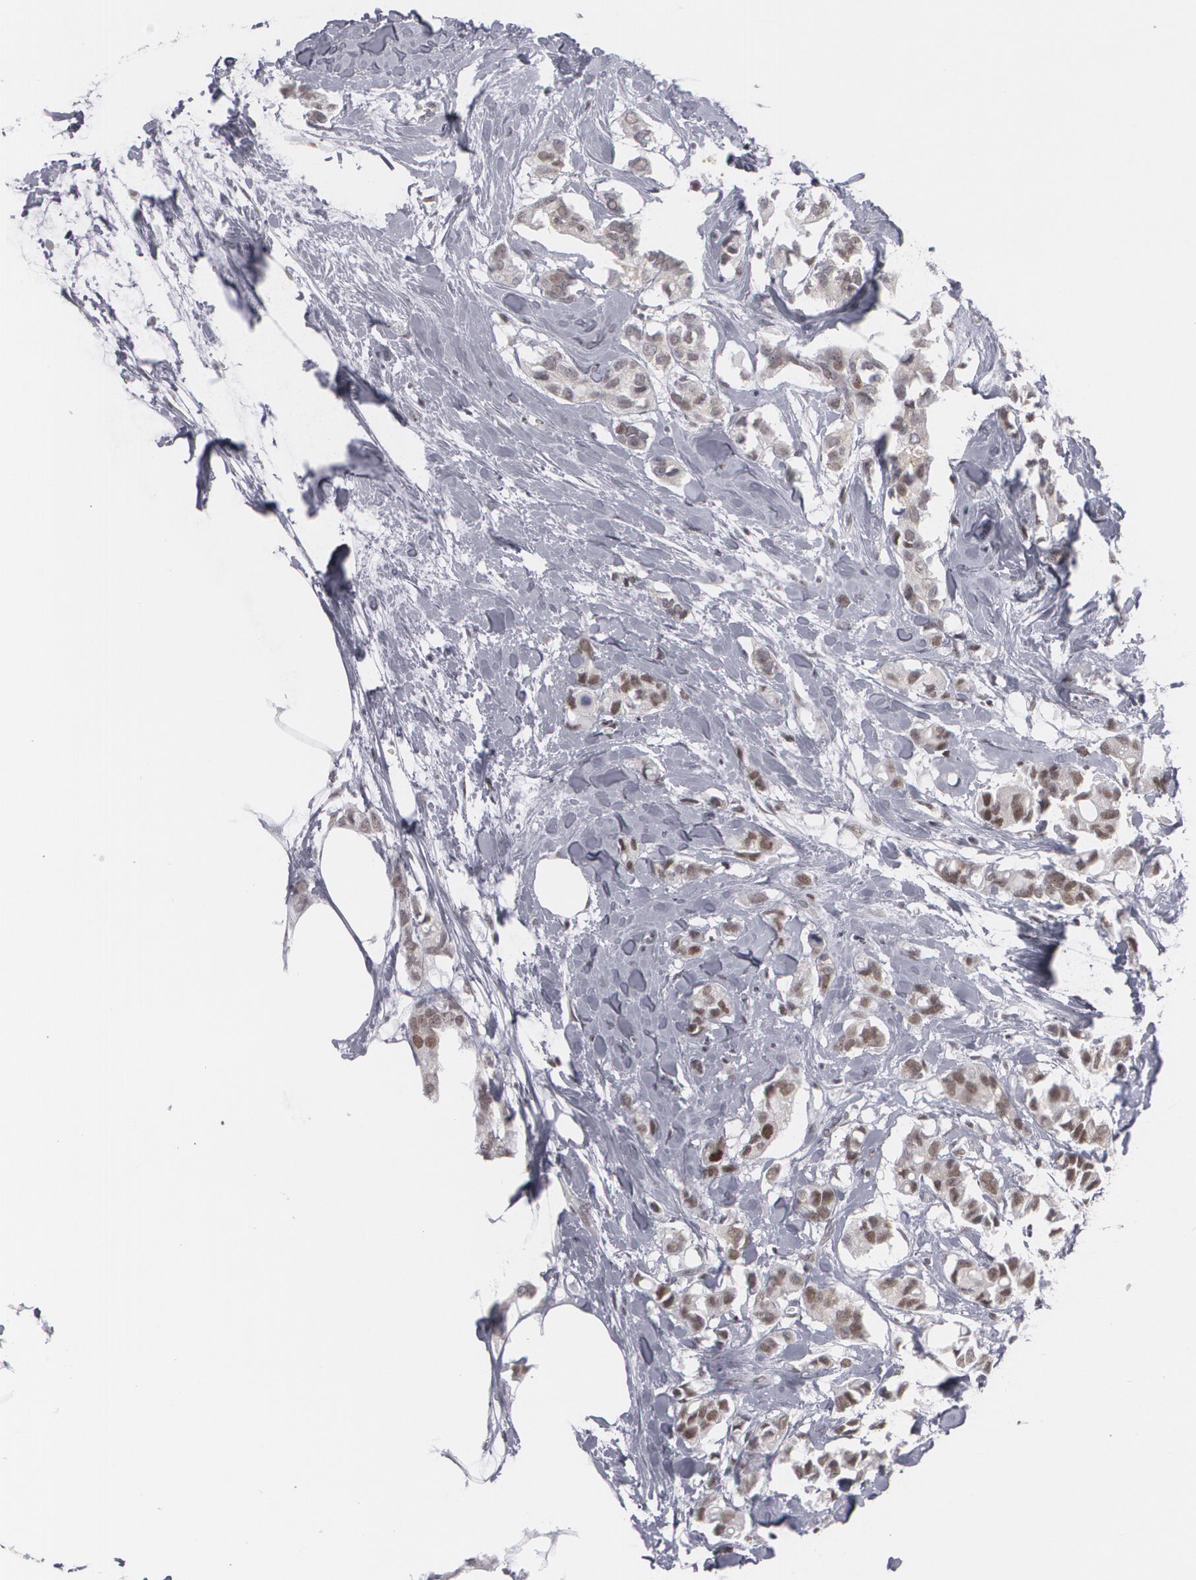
{"staining": {"intensity": "moderate", "quantity": ">75%", "location": "nuclear"}, "tissue": "breast cancer", "cell_type": "Tumor cells", "image_type": "cancer", "snomed": [{"axis": "morphology", "description": "Duct carcinoma"}, {"axis": "topography", "description": "Breast"}], "caption": "Brown immunohistochemical staining in human breast cancer demonstrates moderate nuclear staining in approximately >75% of tumor cells.", "gene": "MCL1", "patient": {"sex": "female", "age": 84}}